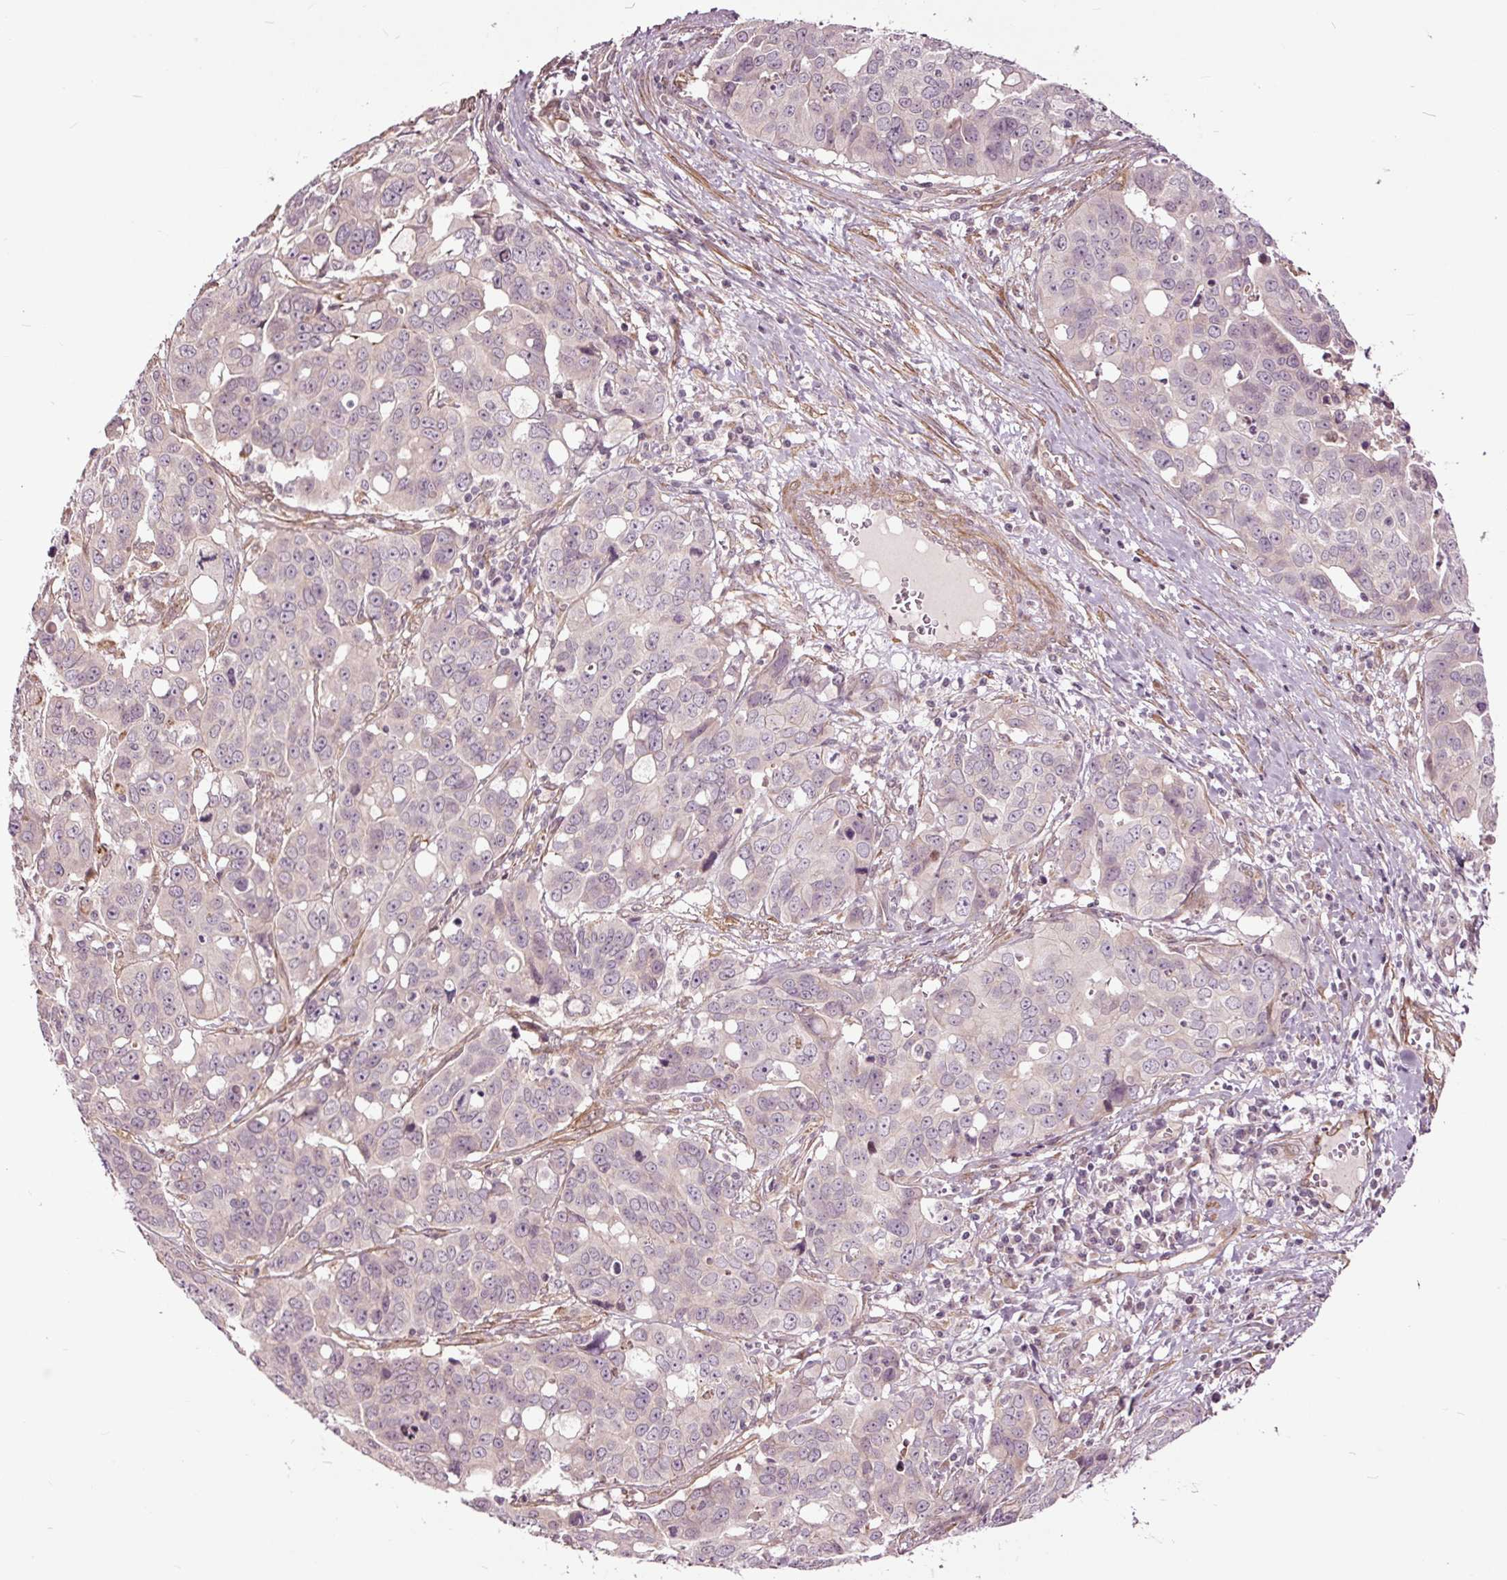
{"staining": {"intensity": "negative", "quantity": "none", "location": "none"}, "tissue": "ovarian cancer", "cell_type": "Tumor cells", "image_type": "cancer", "snomed": [{"axis": "morphology", "description": "Carcinoma, endometroid"}, {"axis": "topography", "description": "Ovary"}], "caption": "Ovarian cancer (endometroid carcinoma) was stained to show a protein in brown. There is no significant staining in tumor cells.", "gene": "HAUS5", "patient": {"sex": "female", "age": 78}}